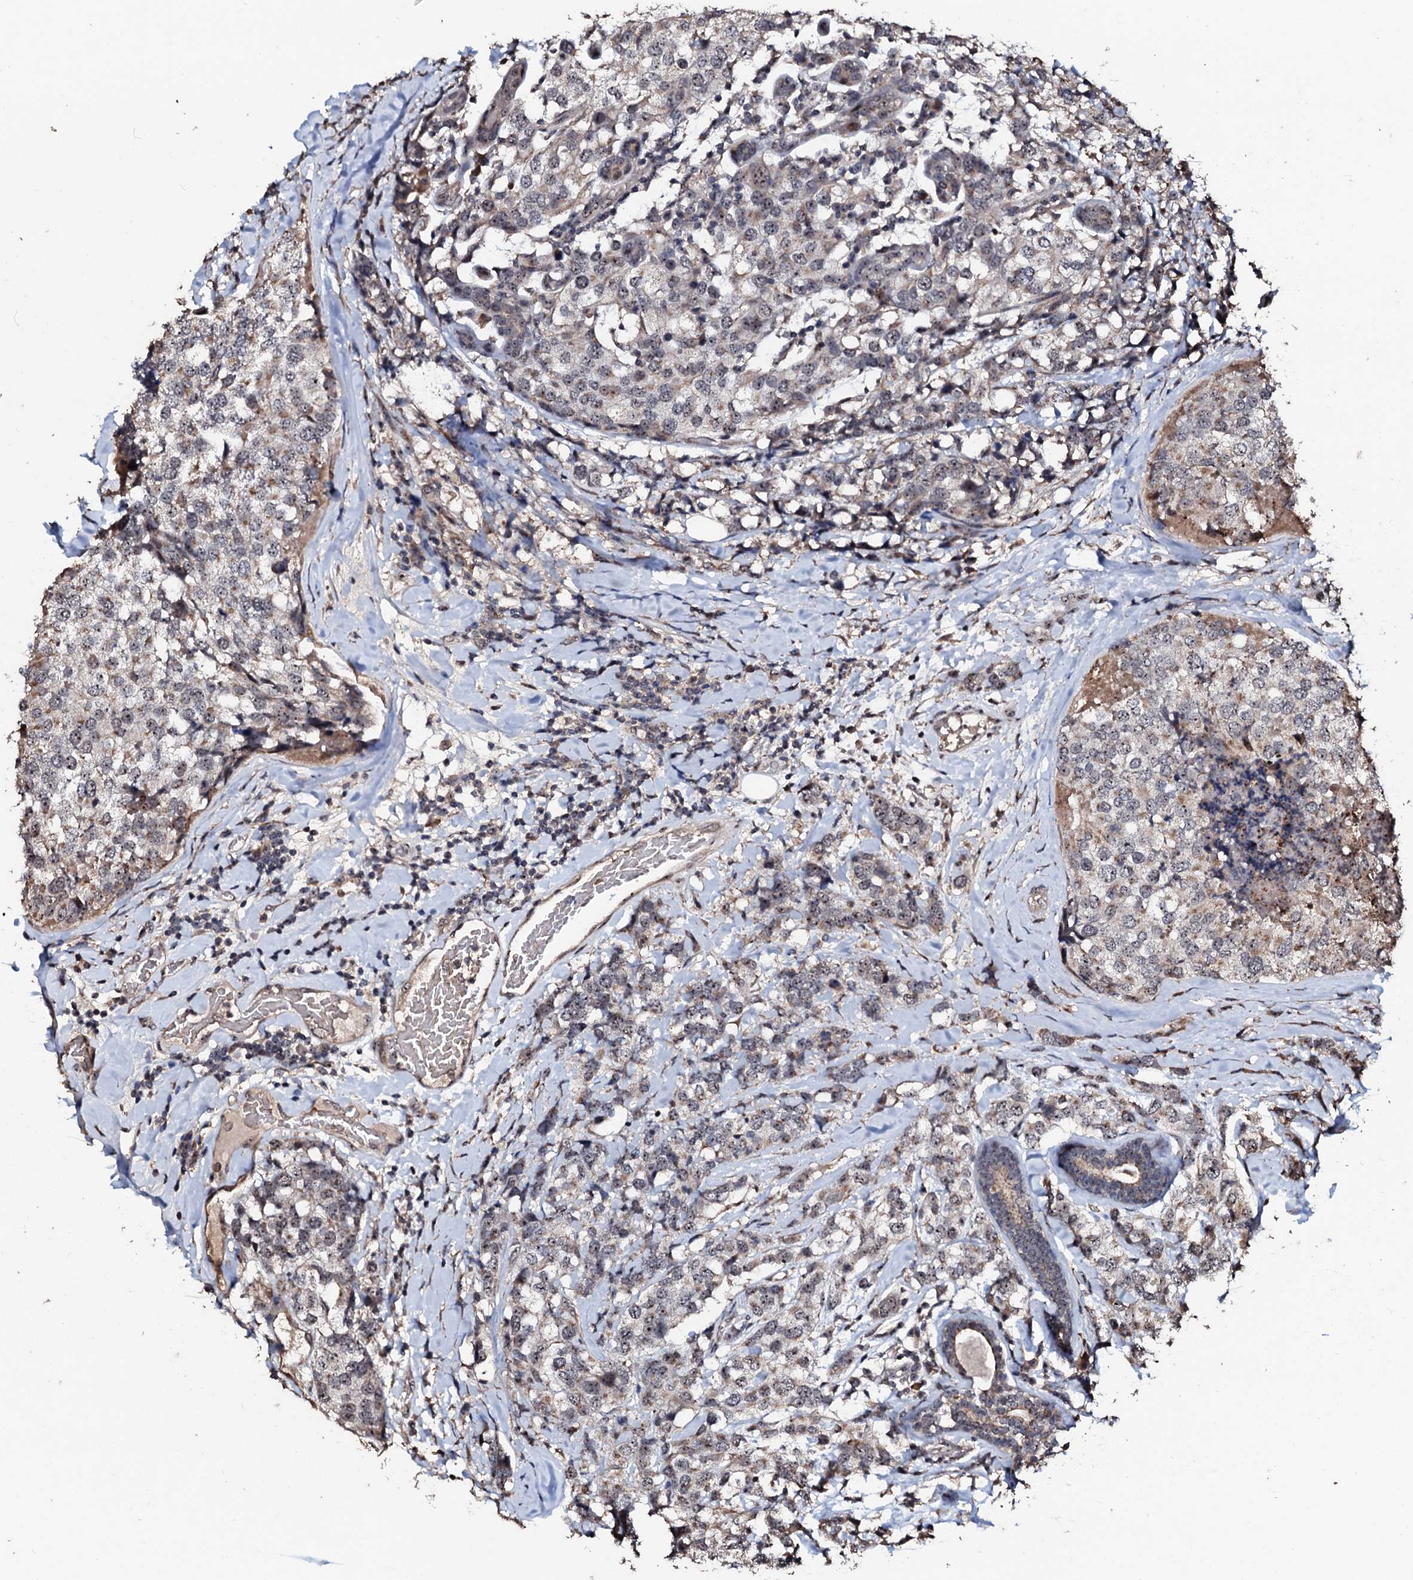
{"staining": {"intensity": "weak", "quantity": "25%-75%", "location": "cytoplasmic/membranous,nuclear"}, "tissue": "breast cancer", "cell_type": "Tumor cells", "image_type": "cancer", "snomed": [{"axis": "morphology", "description": "Lobular carcinoma"}, {"axis": "topography", "description": "Breast"}], "caption": "Breast cancer stained with immunohistochemistry displays weak cytoplasmic/membranous and nuclear expression in approximately 25%-75% of tumor cells.", "gene": "SUPT7L", "patient": {"sex": "female", "age": 59}}